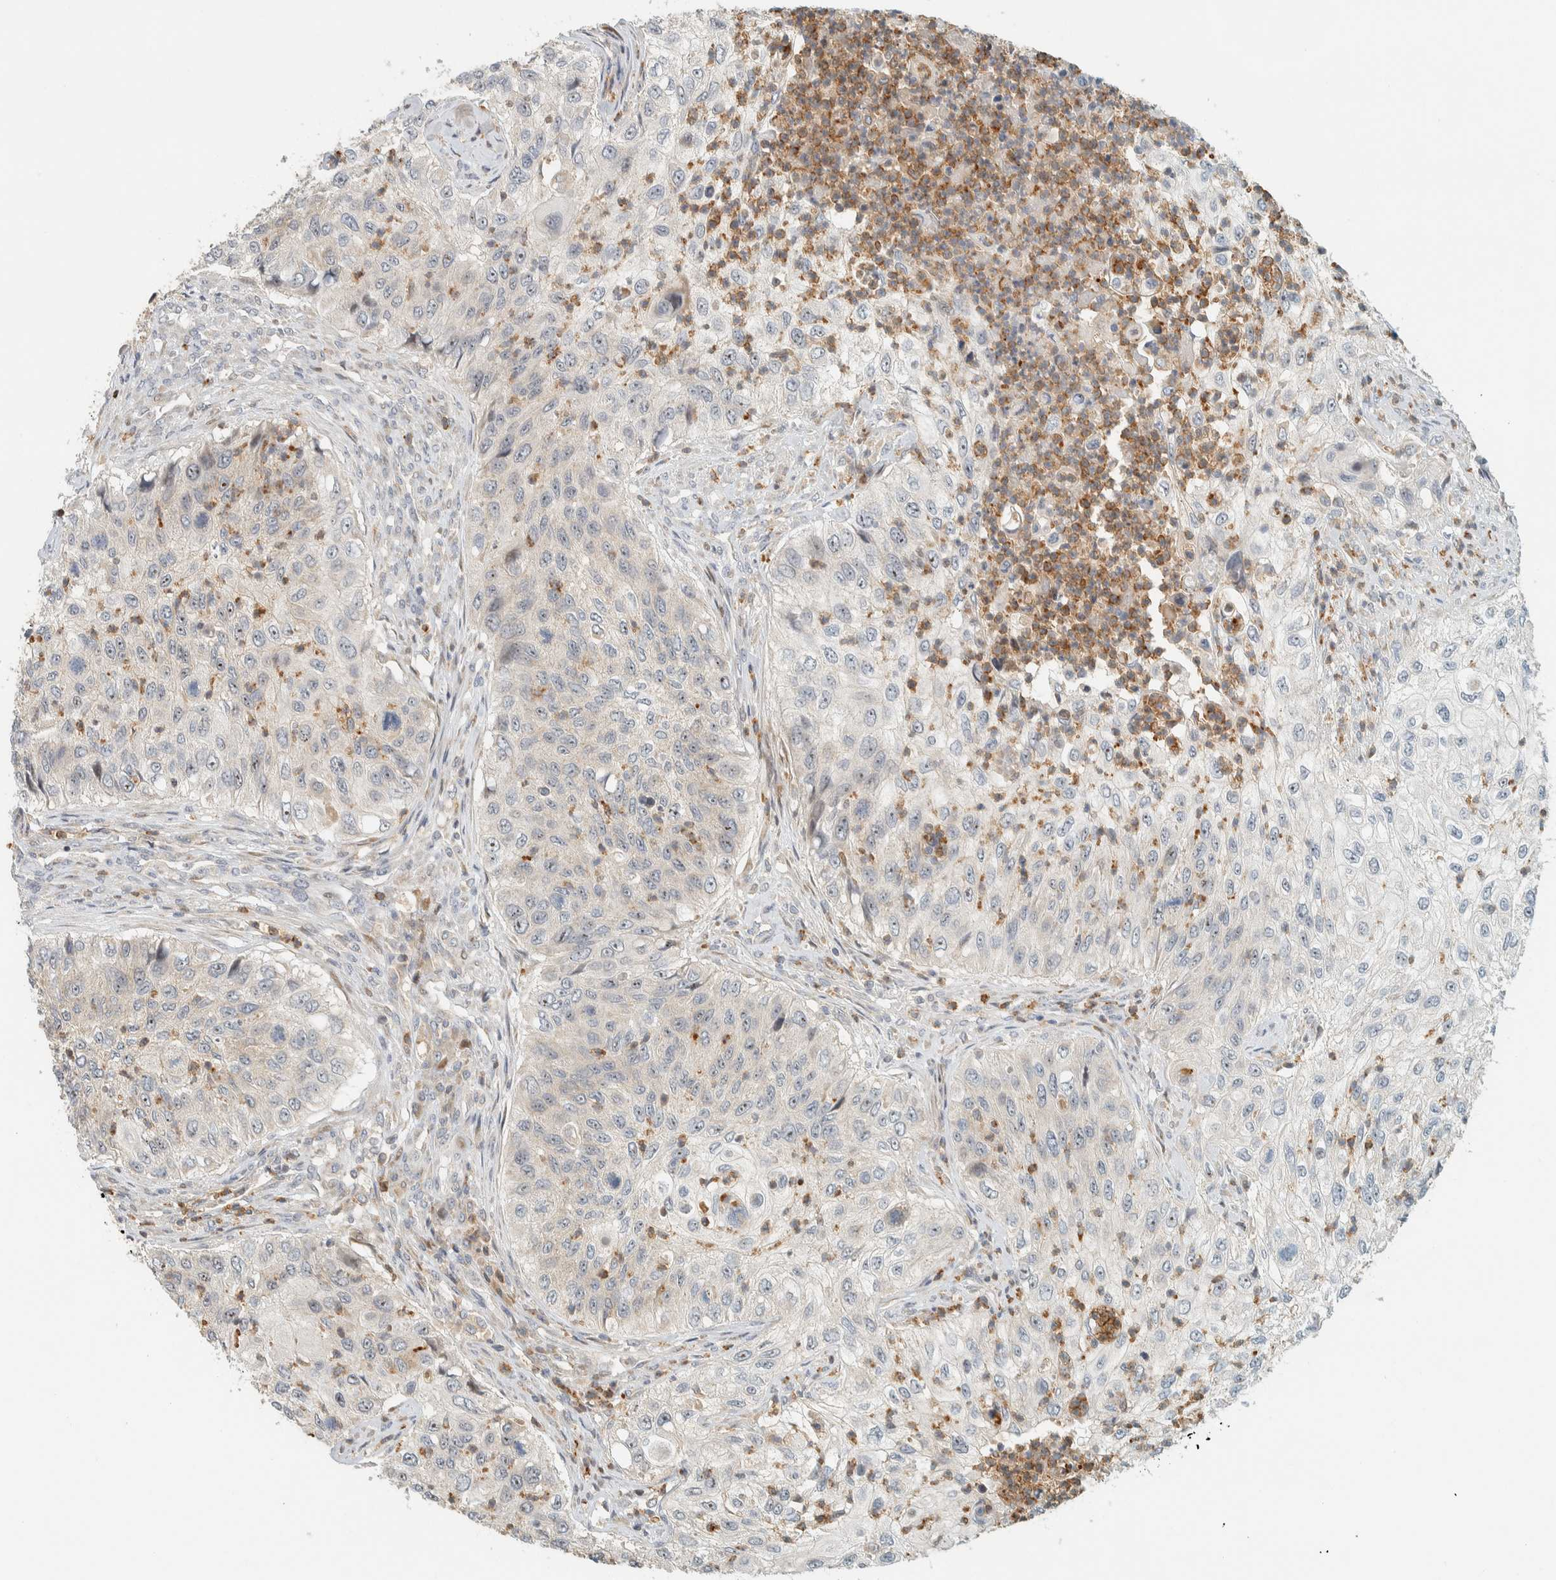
{"staining": {"intensity": "weak", "quantity": "<25%", "location": "nuclear"}, "tissue": "urothelial cancer", "cell_type": "Tumor cells", "image_type": "cancer", "snomed": [{"axis": "morphology", "description": "Urothelial carcinoma, High grade"}, {"axis": "topography", "description": "Urinary bladder"}], "caption": "Urothelial cancer was stained to show a protein in brown. There is no significant expression in tumor cells.", "gene": "CCDC171", "patient": {"sex": "female", "age": 60}}